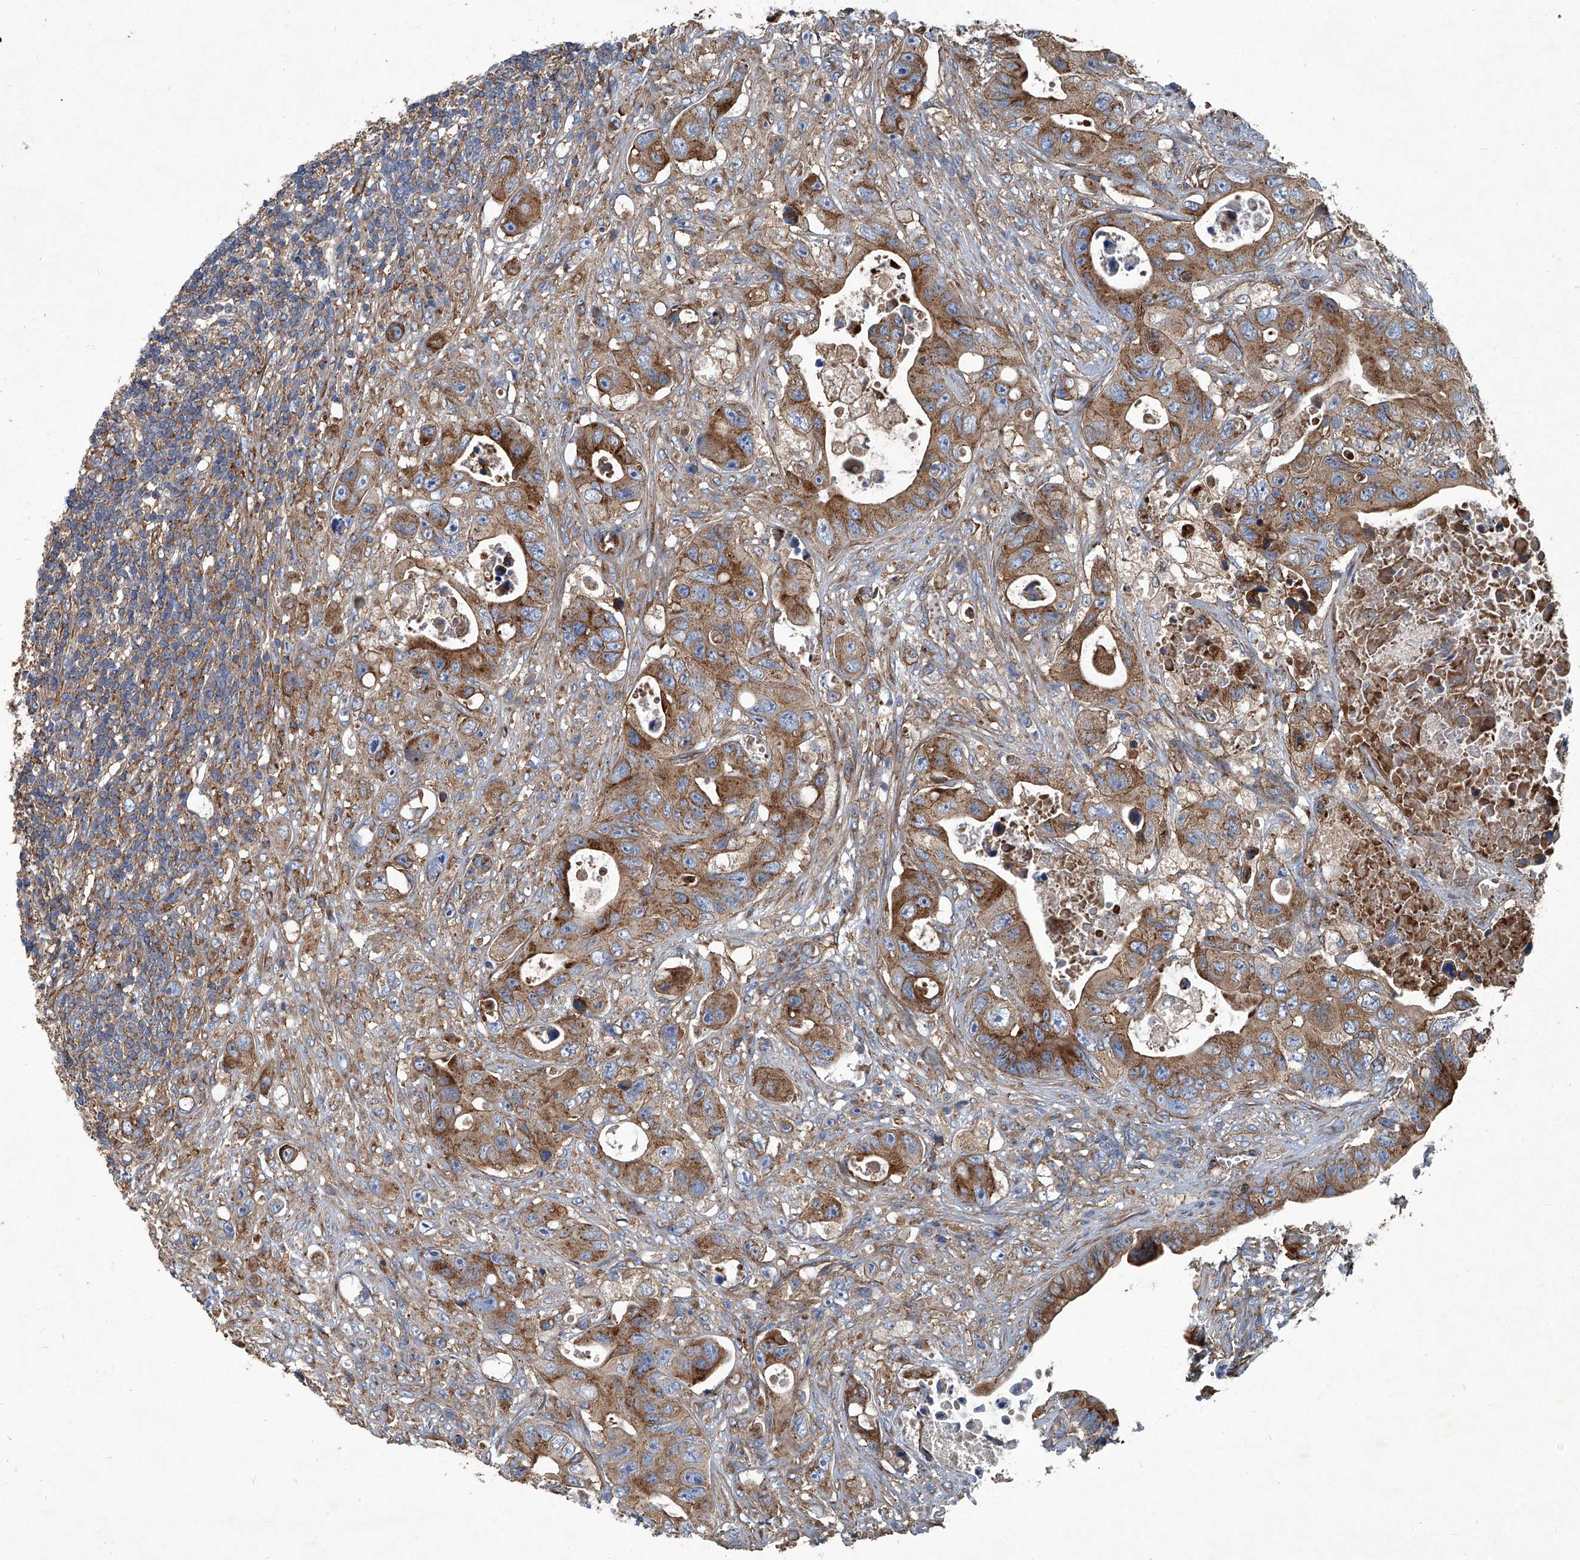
{"staining": {"intensity": "moderate", "quantity": ">75%", "location": "cytoplasmic/membranous"}, "tissue": "colorectal cancer", "cell_type": "Tumor cells", "image_type": "cancer", "snomed": [{"axis": "morphology", "description": "Adenocarcinoma, NOS"}, {"axis": "topography", "description": "Colon"}], "caption": "Protein staining of adenocarcinoma (colorectal) tissue reveals moderate cytoplasmic/membranous positivity in approximately >75% of tumor cells. The staining is performed using DAB brown chromogen to label protein expression. The nuclei are counter-stained blue using hematoxylin.", "gene": "PIGH", "patient": {"sex": "female", "age": 46}}